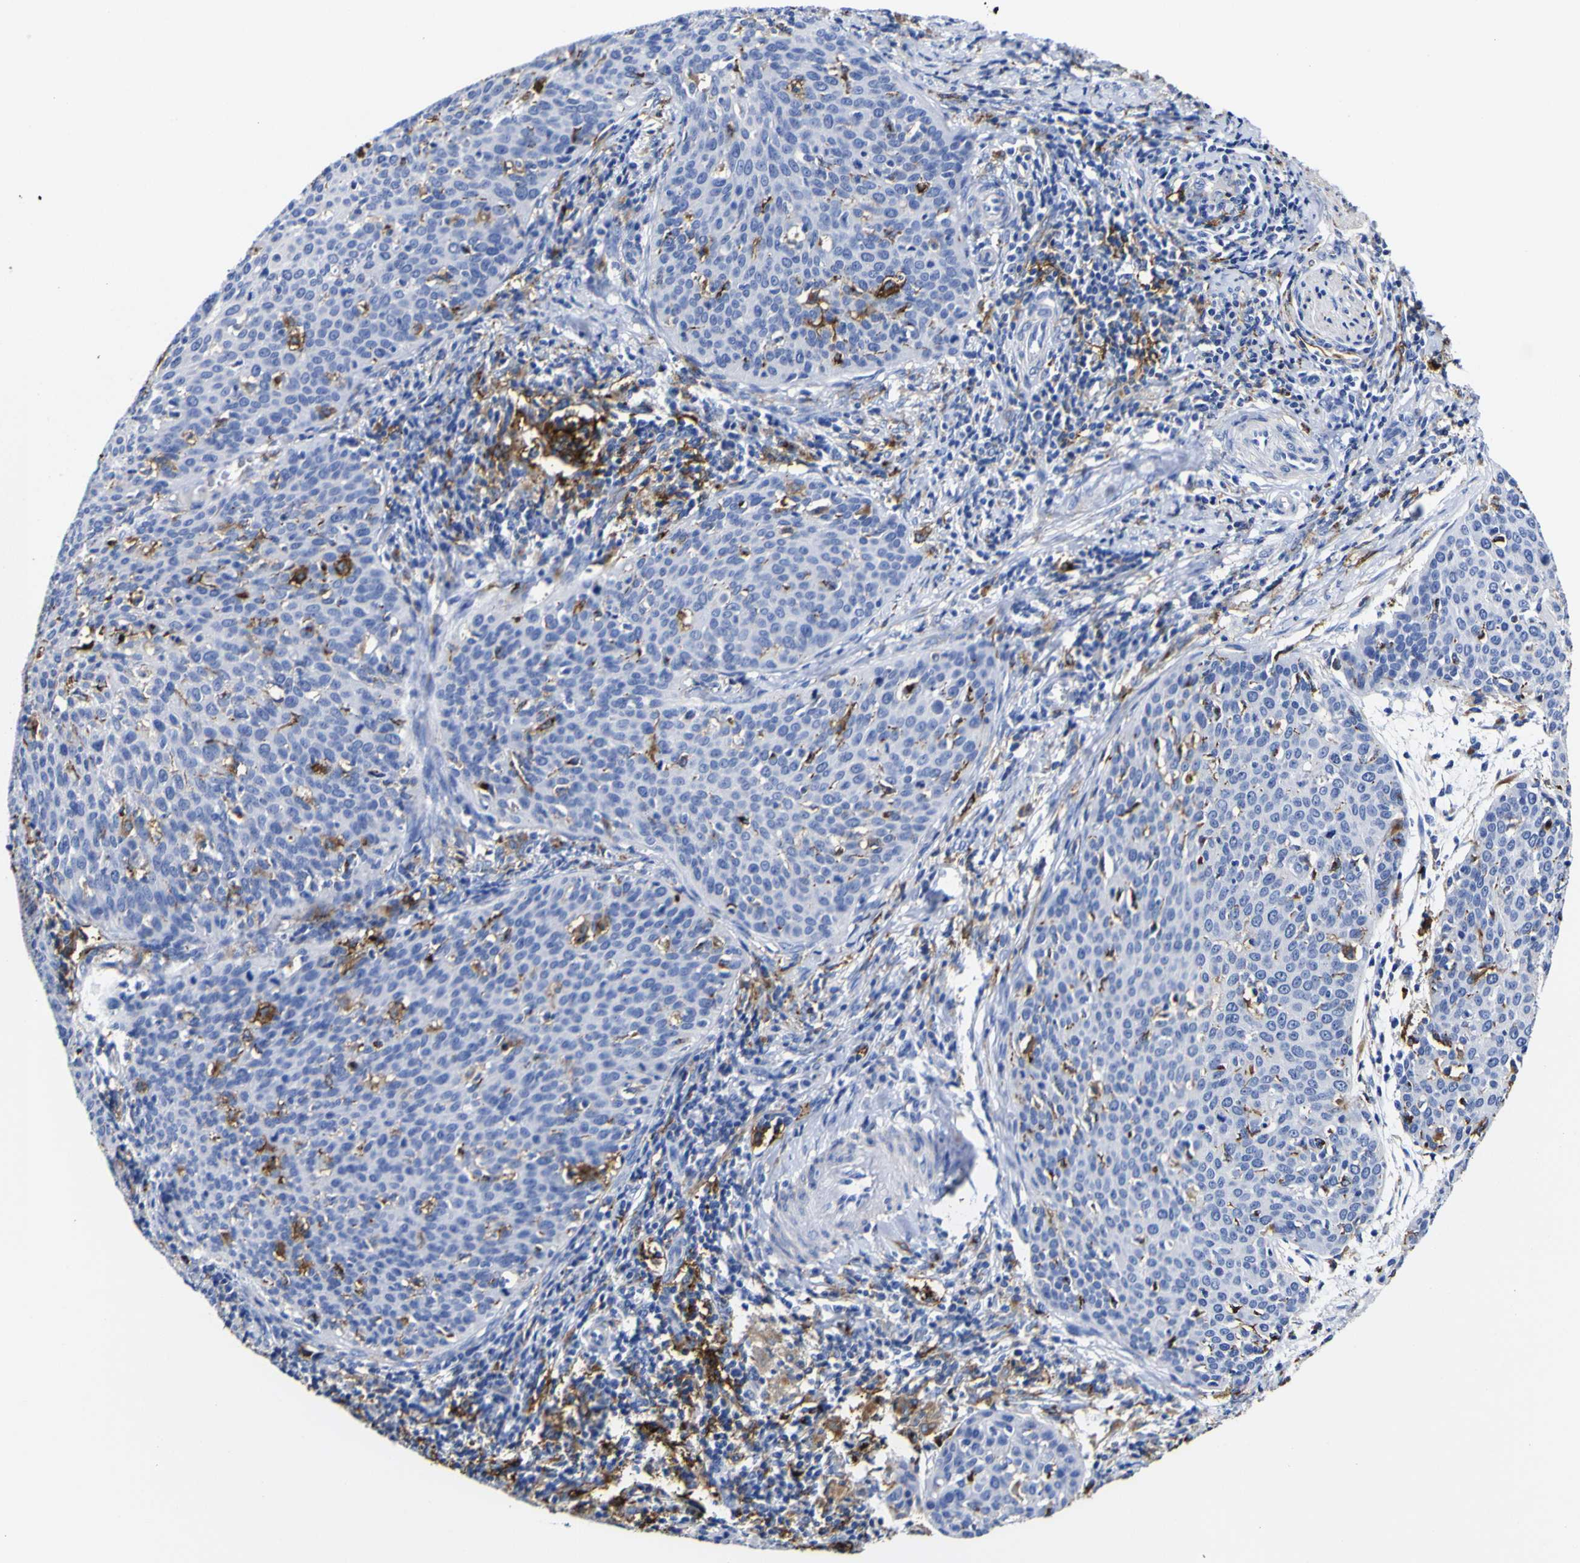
{"staining": {"intensity": "moderate", "quantity": "25%-75%", "location": "cytoplasmic/membranous"}, "tissue": "cervical cancer", "cell_type": "Tumor cells", "image_type": "cancer", "snomed": [{"axis": "morphology", "description": "Squamous cell carcinoma, NOS"}, {"axis": "topography", "description": "Cervix"}], "caption": "Immunohistochemistry image of cervical cancer (squamous cell carcinoma) stained for a protein (brown), which demonstrates medium levels of moderate cytoplasmic/membranous staining in approximately 25%-75% of tumor cells.", "gene": "HLA-DQA1", "patient": {"sex": "female", "age": 38}}